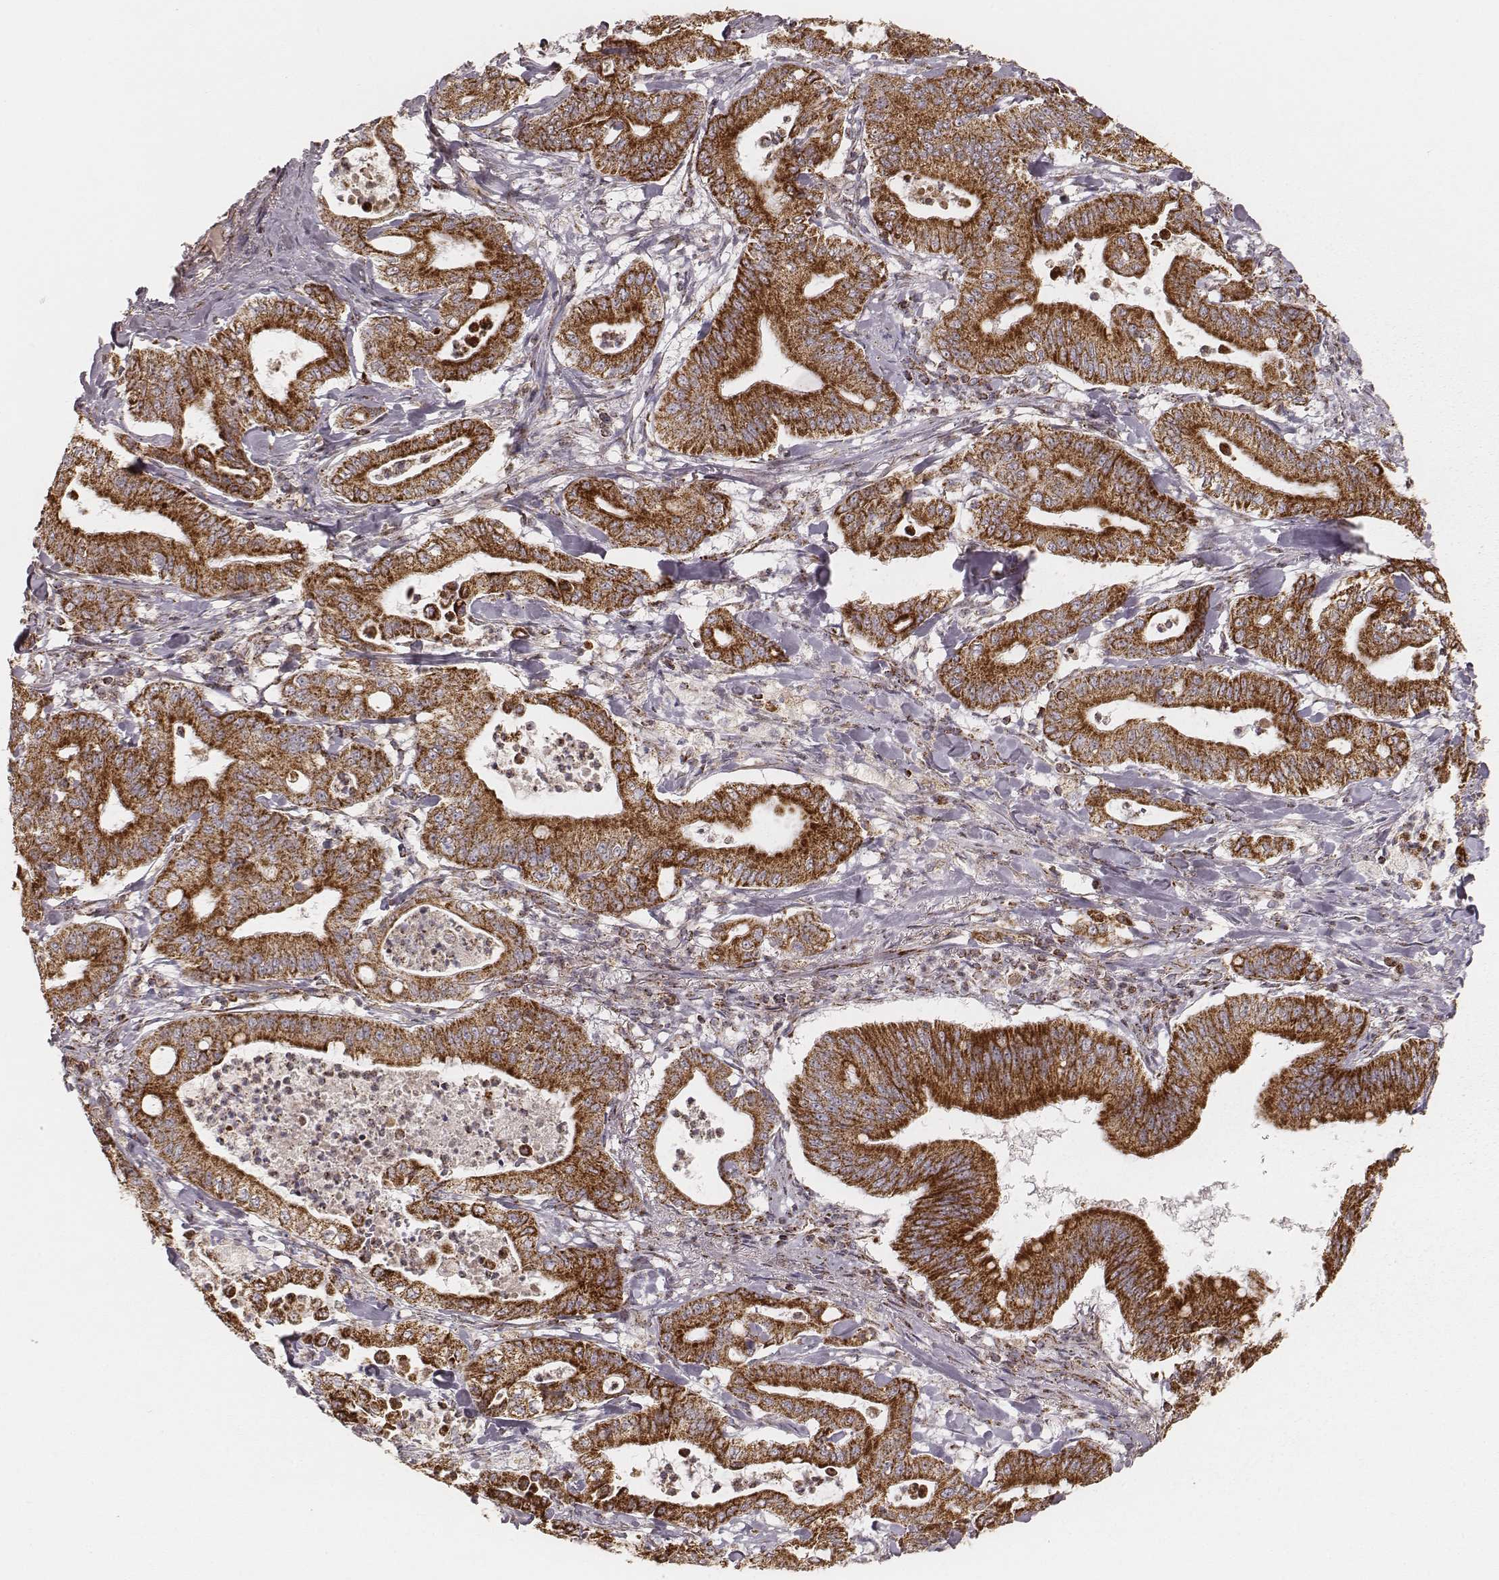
{"staining": {"intensity": "strong", "quantity": ">75%", "location": "cytoplasmic/membranous"}, "tissue": "pancreatic cancer", "cell_type": "Tumor cells", "image_type": "cancer", "snomed": [{"axis": "morphology", "description": "Adenocarcinoma, NOS"}, {"axis": "topography", "description": "Pancreas"}], "caption": "This photomicrograph exhibits immunohistochemistry staining of adenocarcinoma (pancreatic), with high strong cytoplasmic/membranous staining in approximately >75% of tumor cells.", "gene": "CS", "patient": {"sex": "male", "age": 71}}